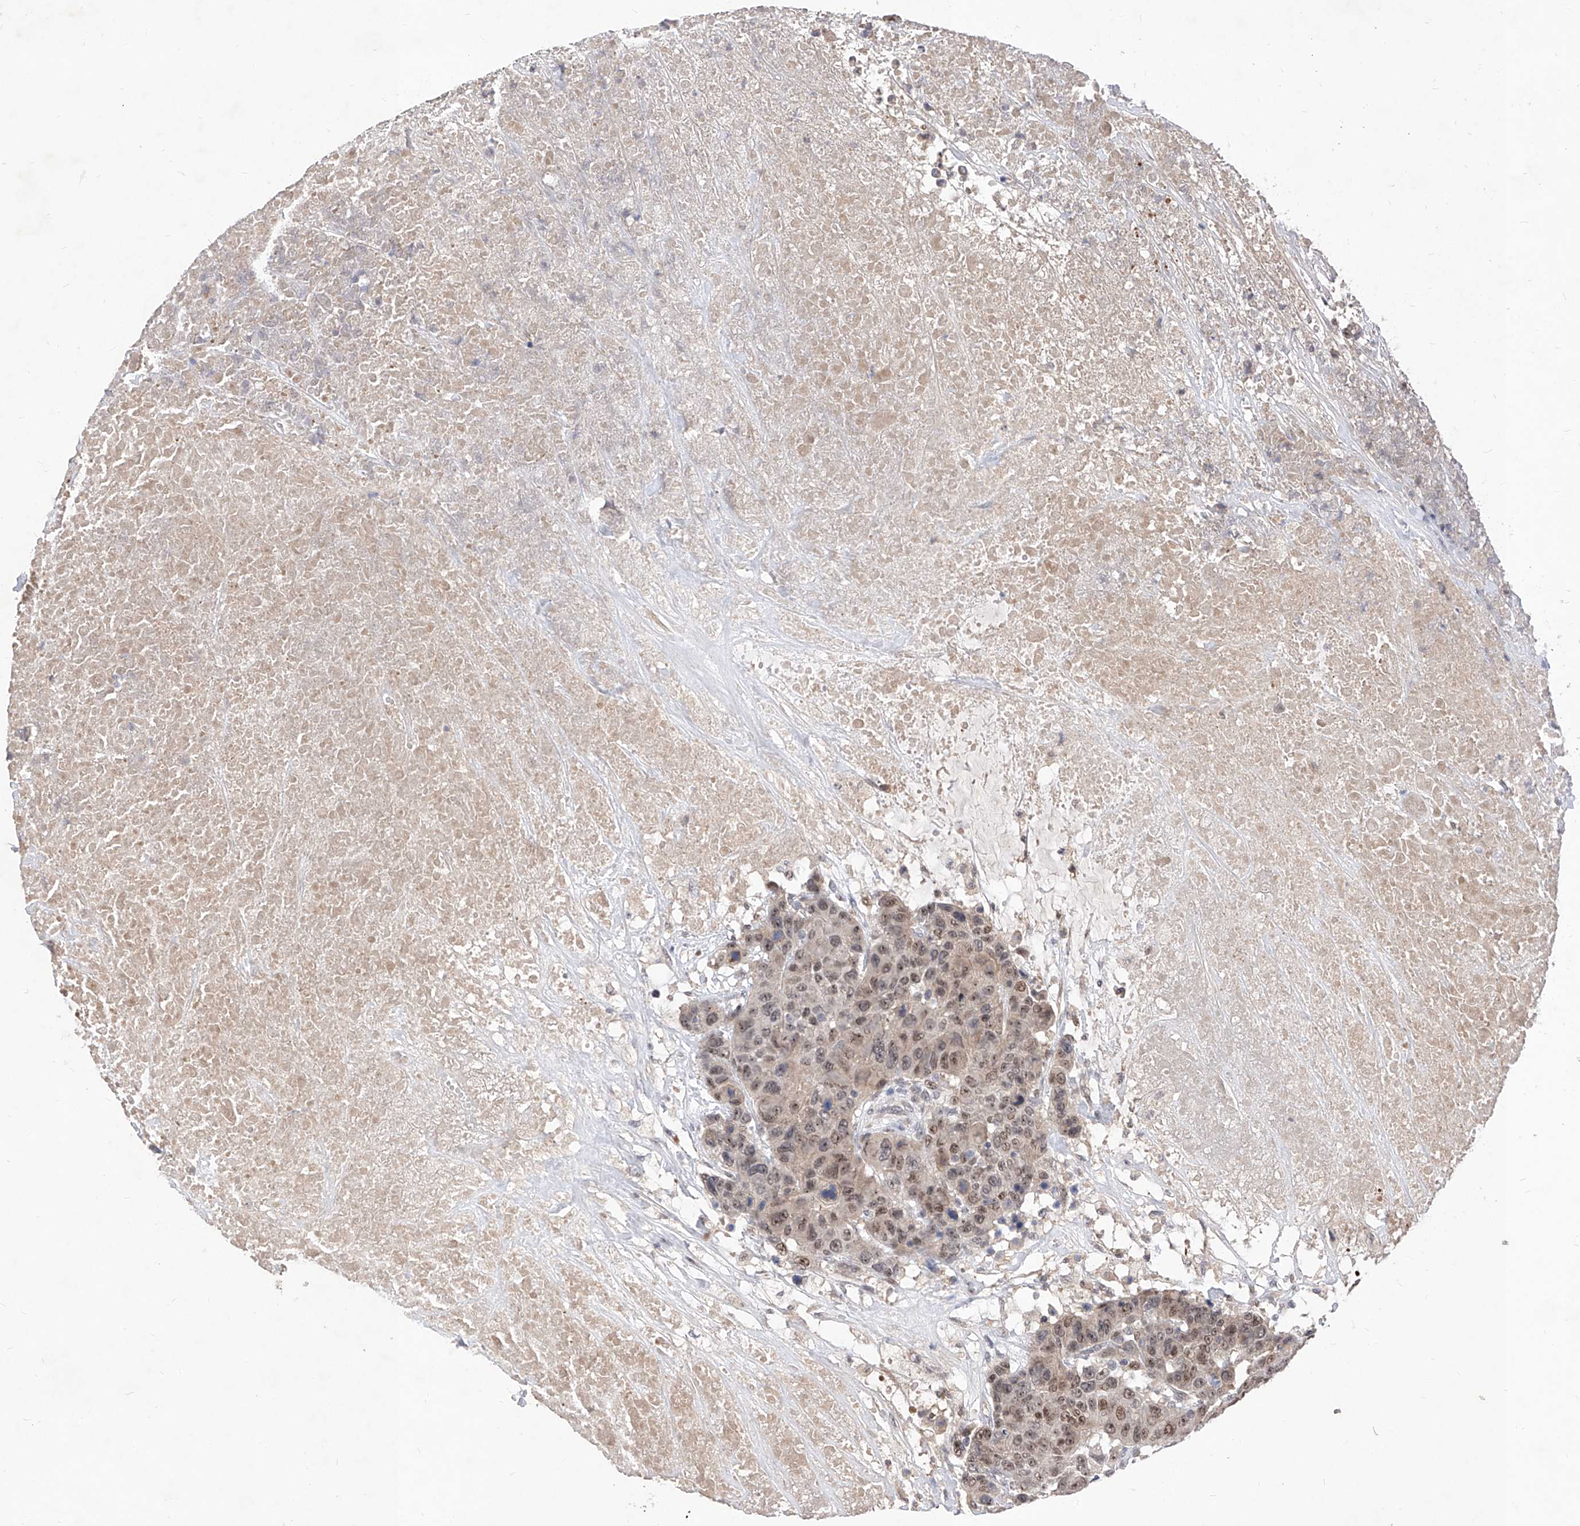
{"staining": {"intensity": "moderate", "quantity": ">75%", "location": "nuclear"}, "tissue": "breast cancer", "cell_type": "Tumor cells", "image_type": "cancer", "snomed": [{"axis": "morphology", "description": "Duct carcinoma"}, {"axis": "topography", "description": "Breast"}], "caption": "There is medium levels of moderate nuclear expression in tumor cells of breast cancer, as demonstrated by immunohistochemical staining (brown color).", "gene": "LGR4", "patient": {"sex": "female", "age": 37}}